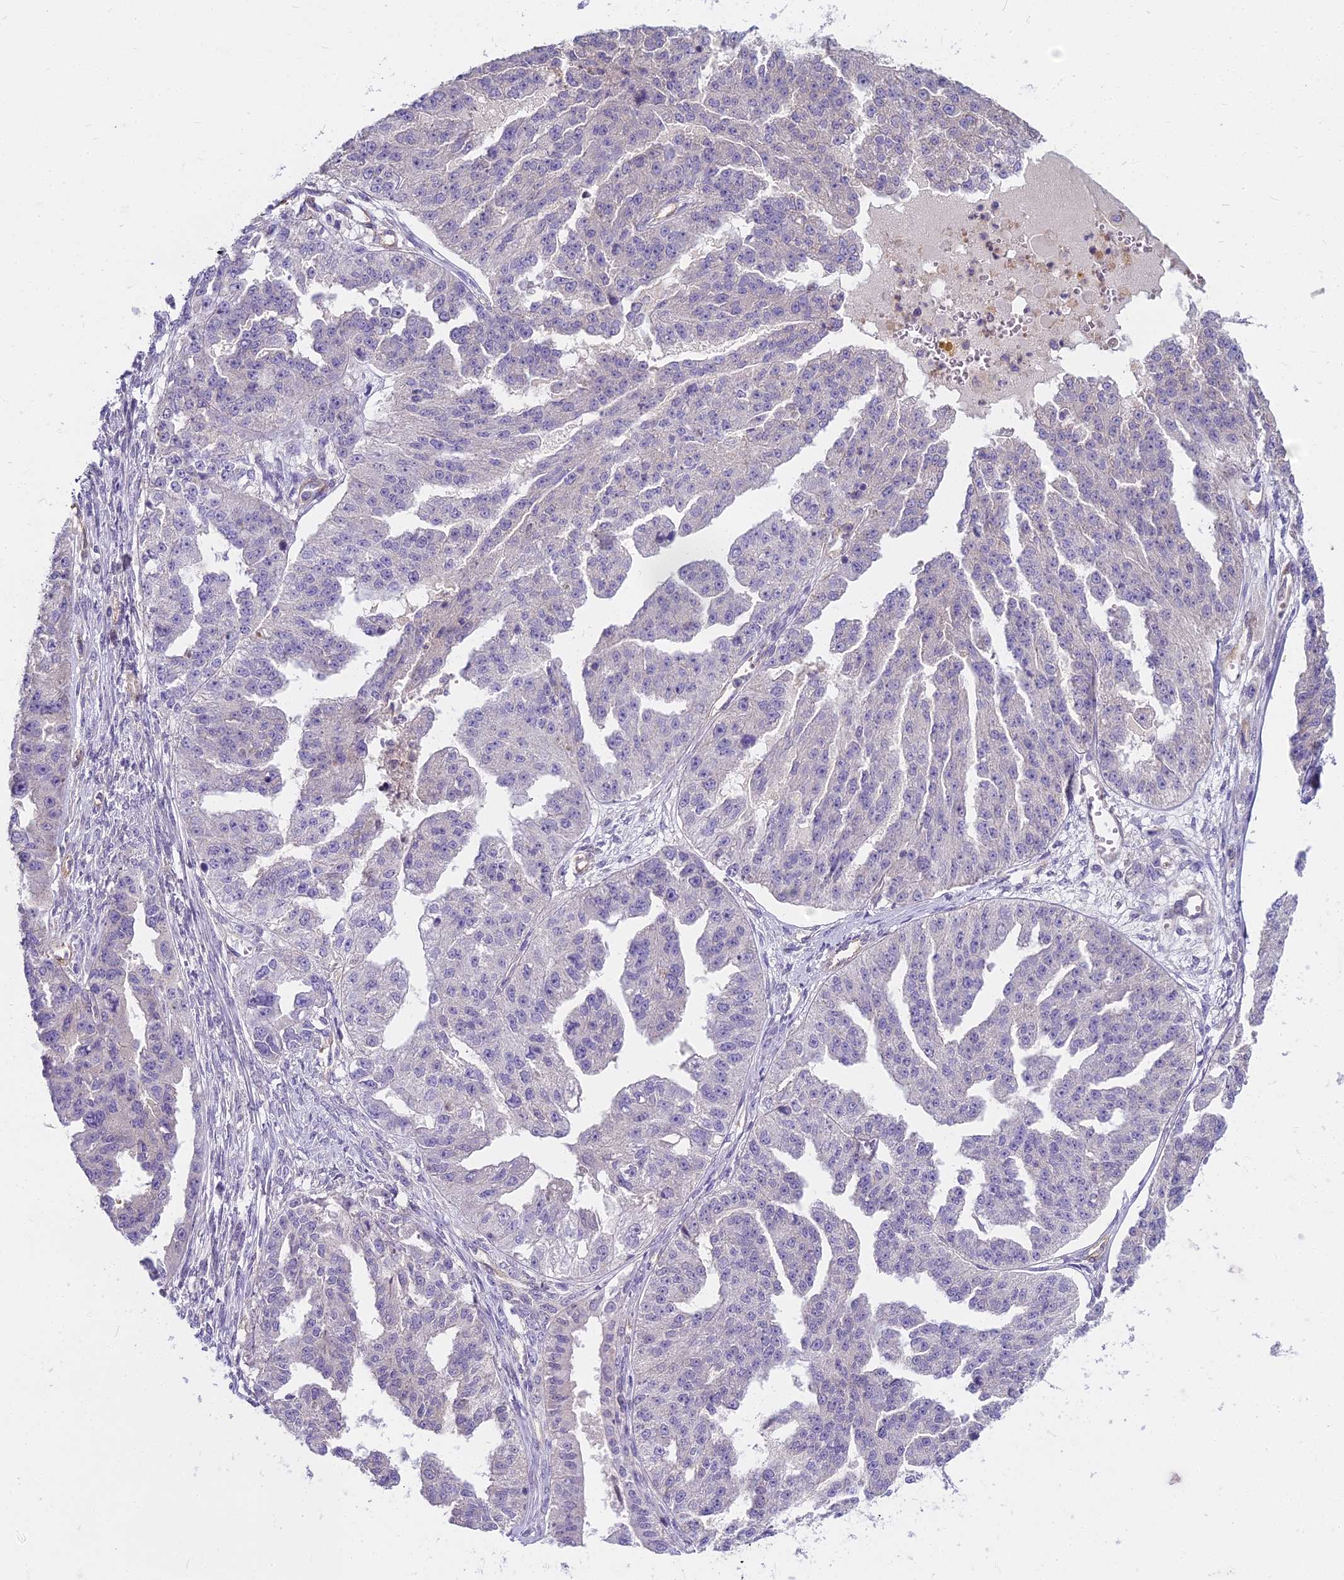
{"staining": {"intensity": "negative", "quantity": "none", "location": "none"}, "tissue": "ovarian cancer", "cell_type": "Tumor cells", "image_type": "cancer", "snomed": [{"axis": "morphology", "description": "Cystadenocarcinoma, serous, NOS"}, {"axis": "topography", "description": "Ovary"}], "caption": "Immunohistochemistry of human serous cystadenocarcinoma (ovarian) demonstrates no staining in tumor cells.", "gene": "HLA-DOA", "patient": {"sex": "female", "age": 58}}